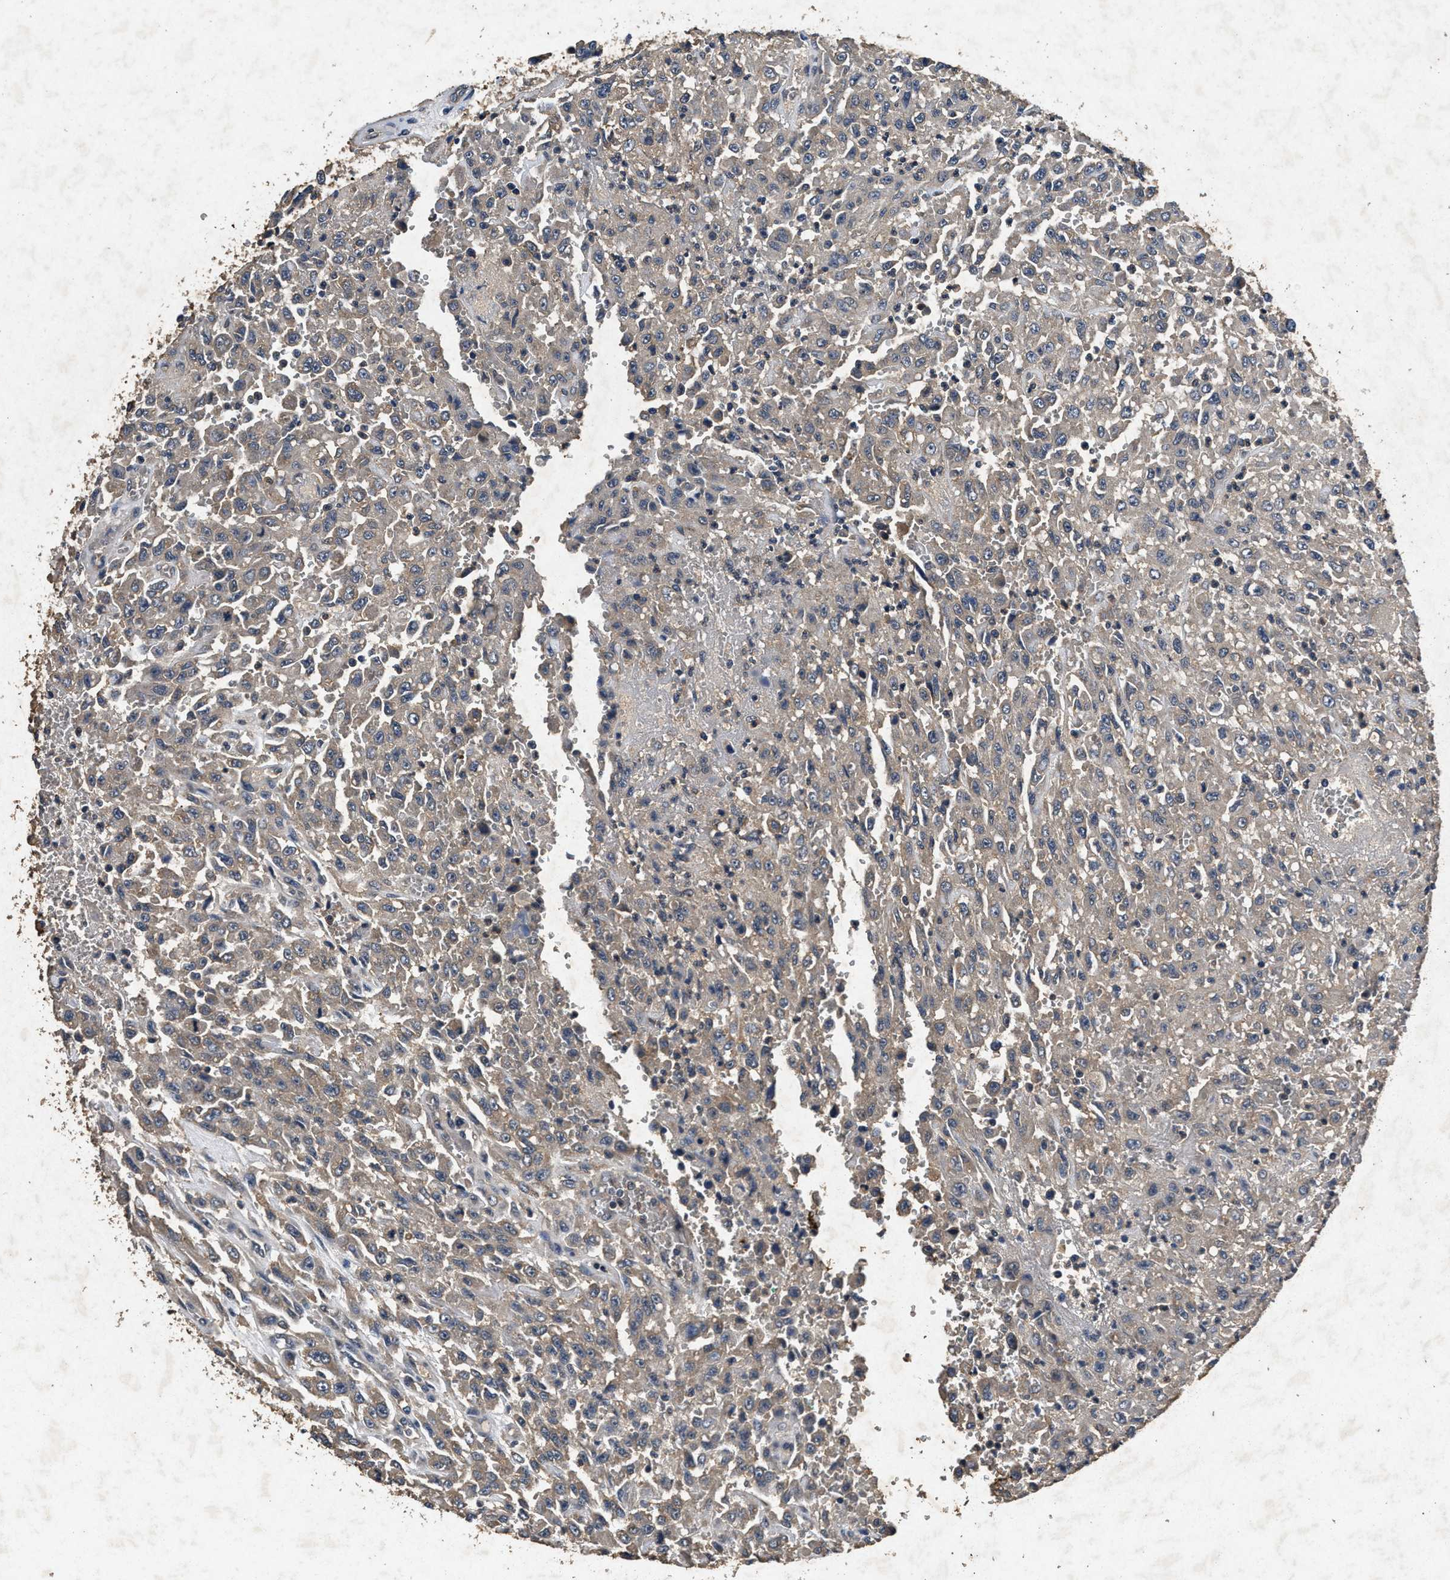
{"staining": {"intensity": "weak", "quantity": "<25%", "location": "cytoplasmic/membranous"}, "tissue": "urothelial cancer", "cell_type": "Tumor cells", "image_type": "cancer", "snomed": [{"axis": "morphology", "description": "Urothelial carcinoma, High grade"}, {"axis": "topography", "description": "Urinary bladder"}], "caption": "Tumor cells show no significant positivity in high-grade urothelial carcinoma. (Immunohistochemistry (ihc), brightfield microscopy, high magnification).", "gene": "PPP1CC", "patient": {"sex": "male", "age": 46}}